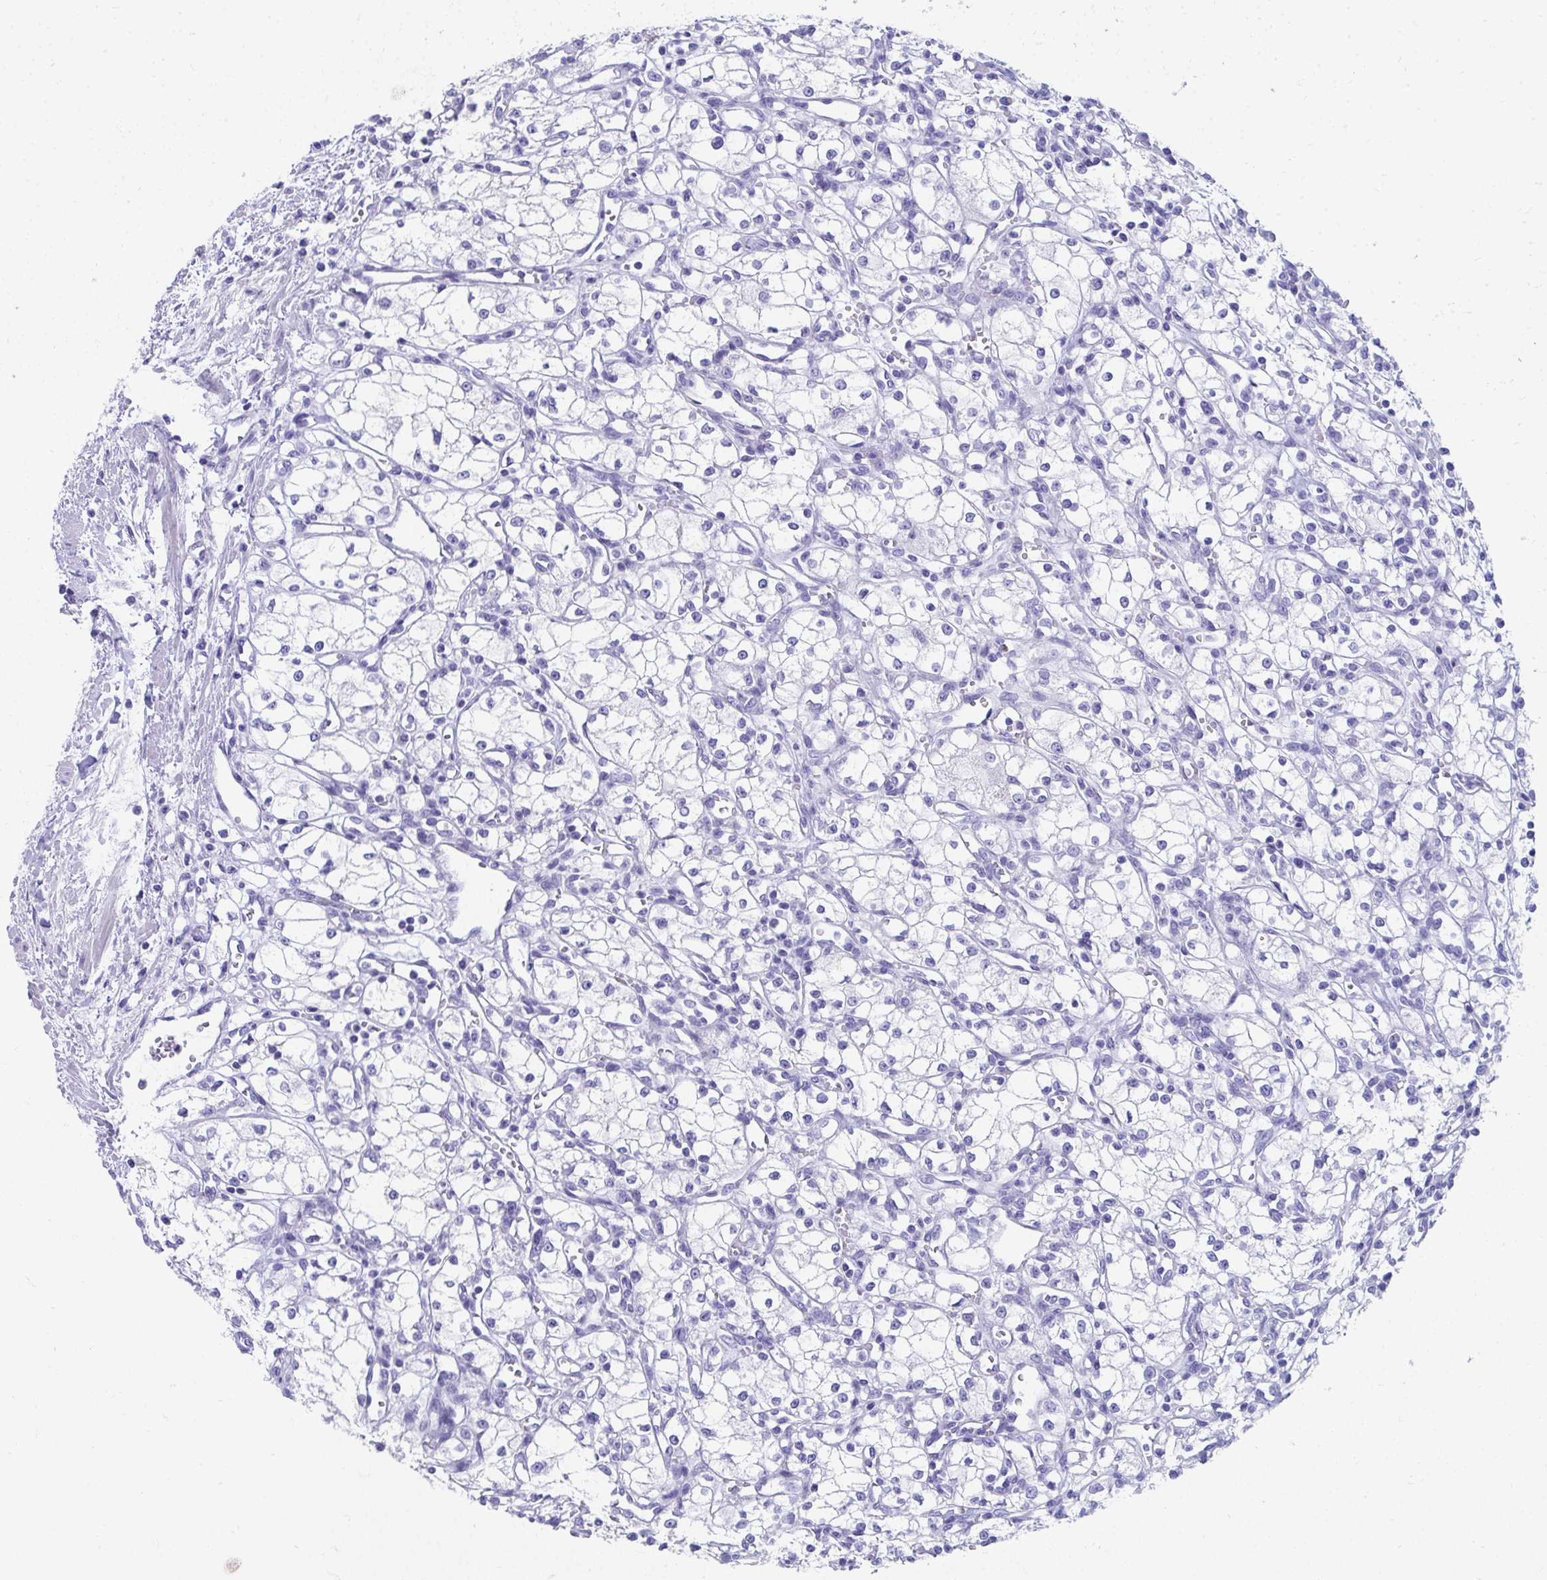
{"staining": {"intensity": "negative", "quantity": "none", "location": "none"}, "tissue": "renal cancer", "cell_type": "Tumor cells", "image_type": "cancer", "snomed": [{"axis": "morphology", "description": "Adenocarcinoma, NOS"}, {"axis": "topography", "description": "Kidney"}], "caption": "DAB immunohistochemical staining of human adenocarcinoma (renal) reveals no significant expression in tumor cells. (Stains: DAB immunohistochemistry (IHC) with hematoxylin counter stain, Microscopy: brightfield microscopy at high magnification).", "gene": "SEC14L3", "patient": {"sex": "male", "age": 59}}